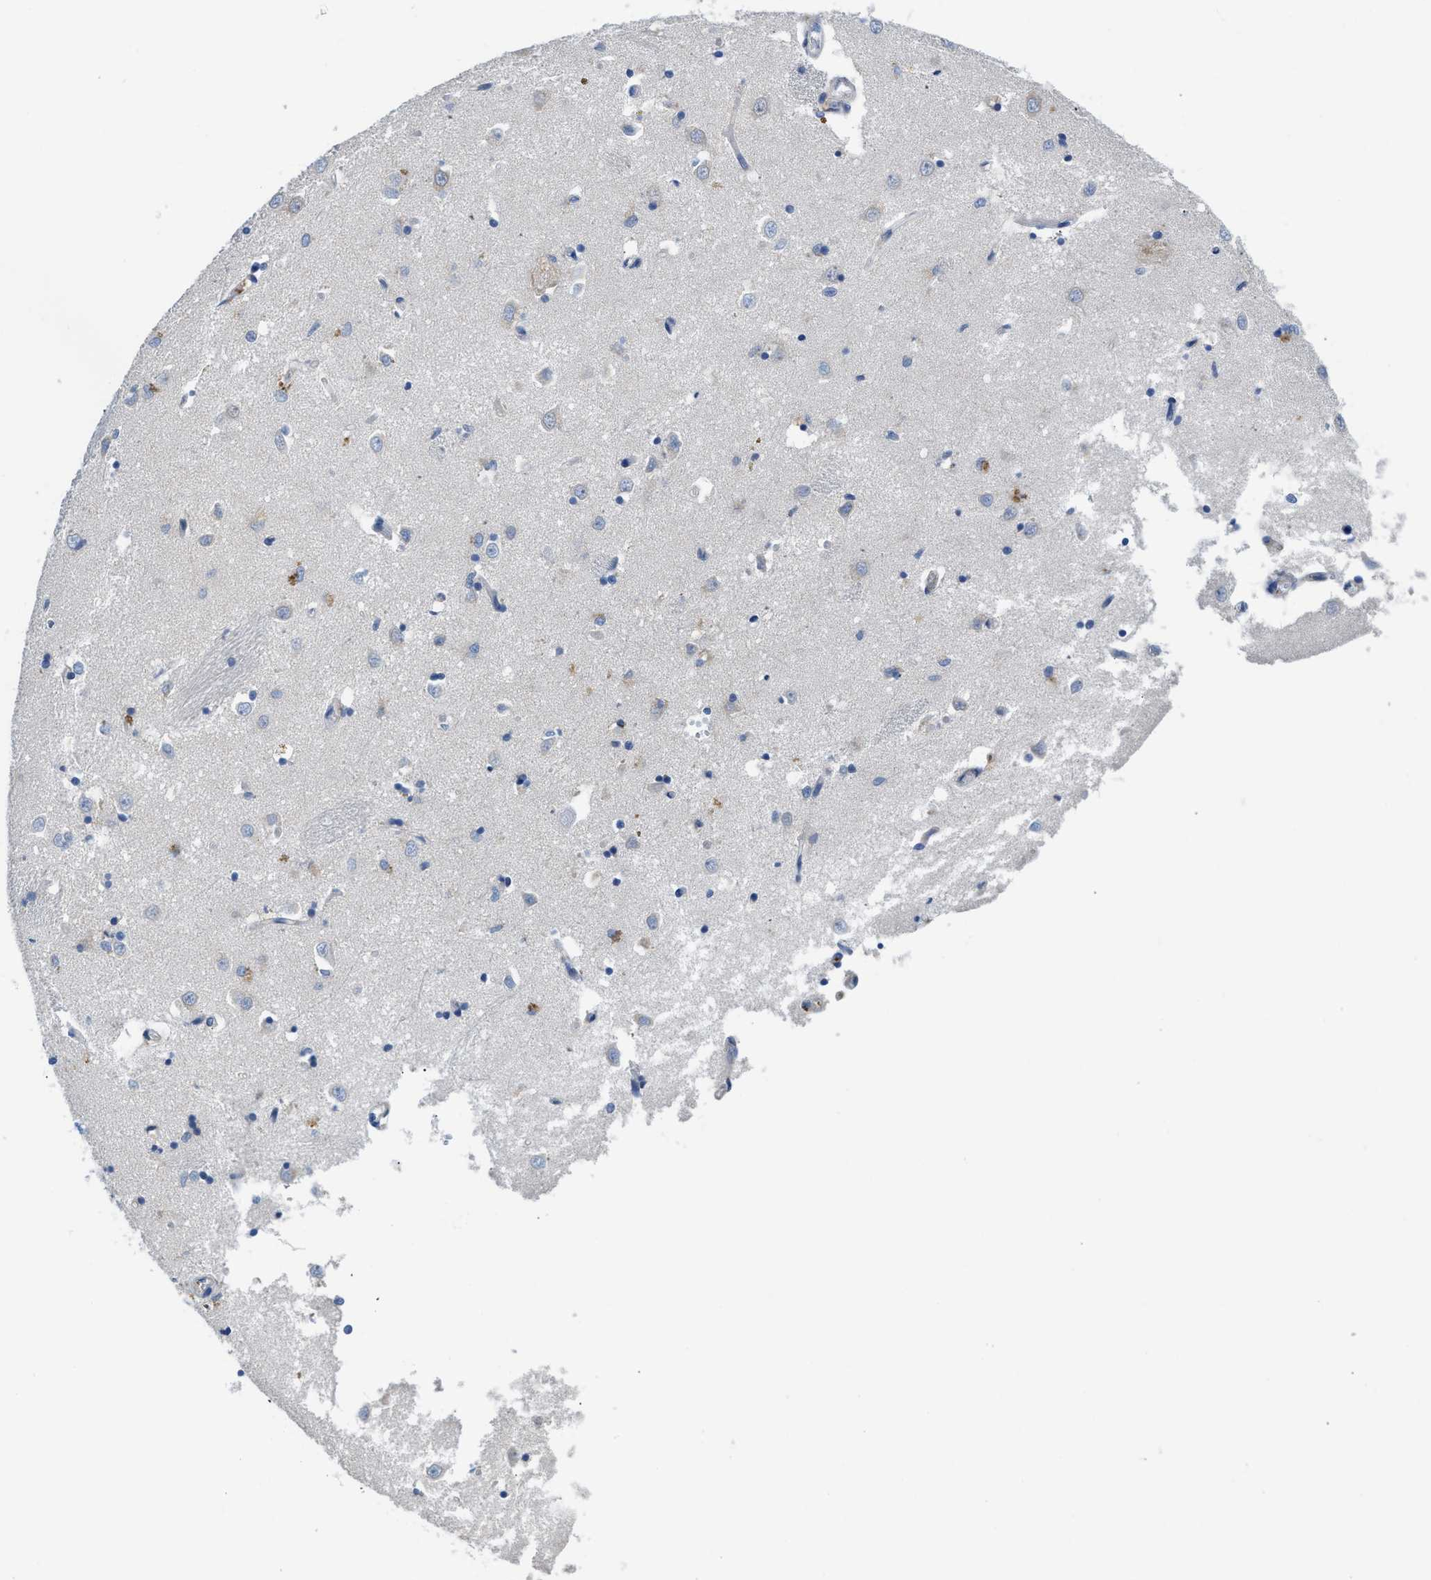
{"staining": {"intensity": "negative", "quantity": "none", "location": "none"}, "tissue": "caudate", "cell_type": "Glial cells", "image_type": "normal", "snomed": [{"axis": "morphology", "description": "Normal tissue, NOS"}, {"axis": "topography", "description": "Lateral ventricle wall"}], "caption": "Glial cells are negative for brown protein staining in benign caudate. The staining is performed using DAB (3,3'-diaminobenzidine) brown chromogen with nuclei counter-stained in using hematoxylin.", "gene": "C1S", "patient": {"sex": "female", "age": 19}}